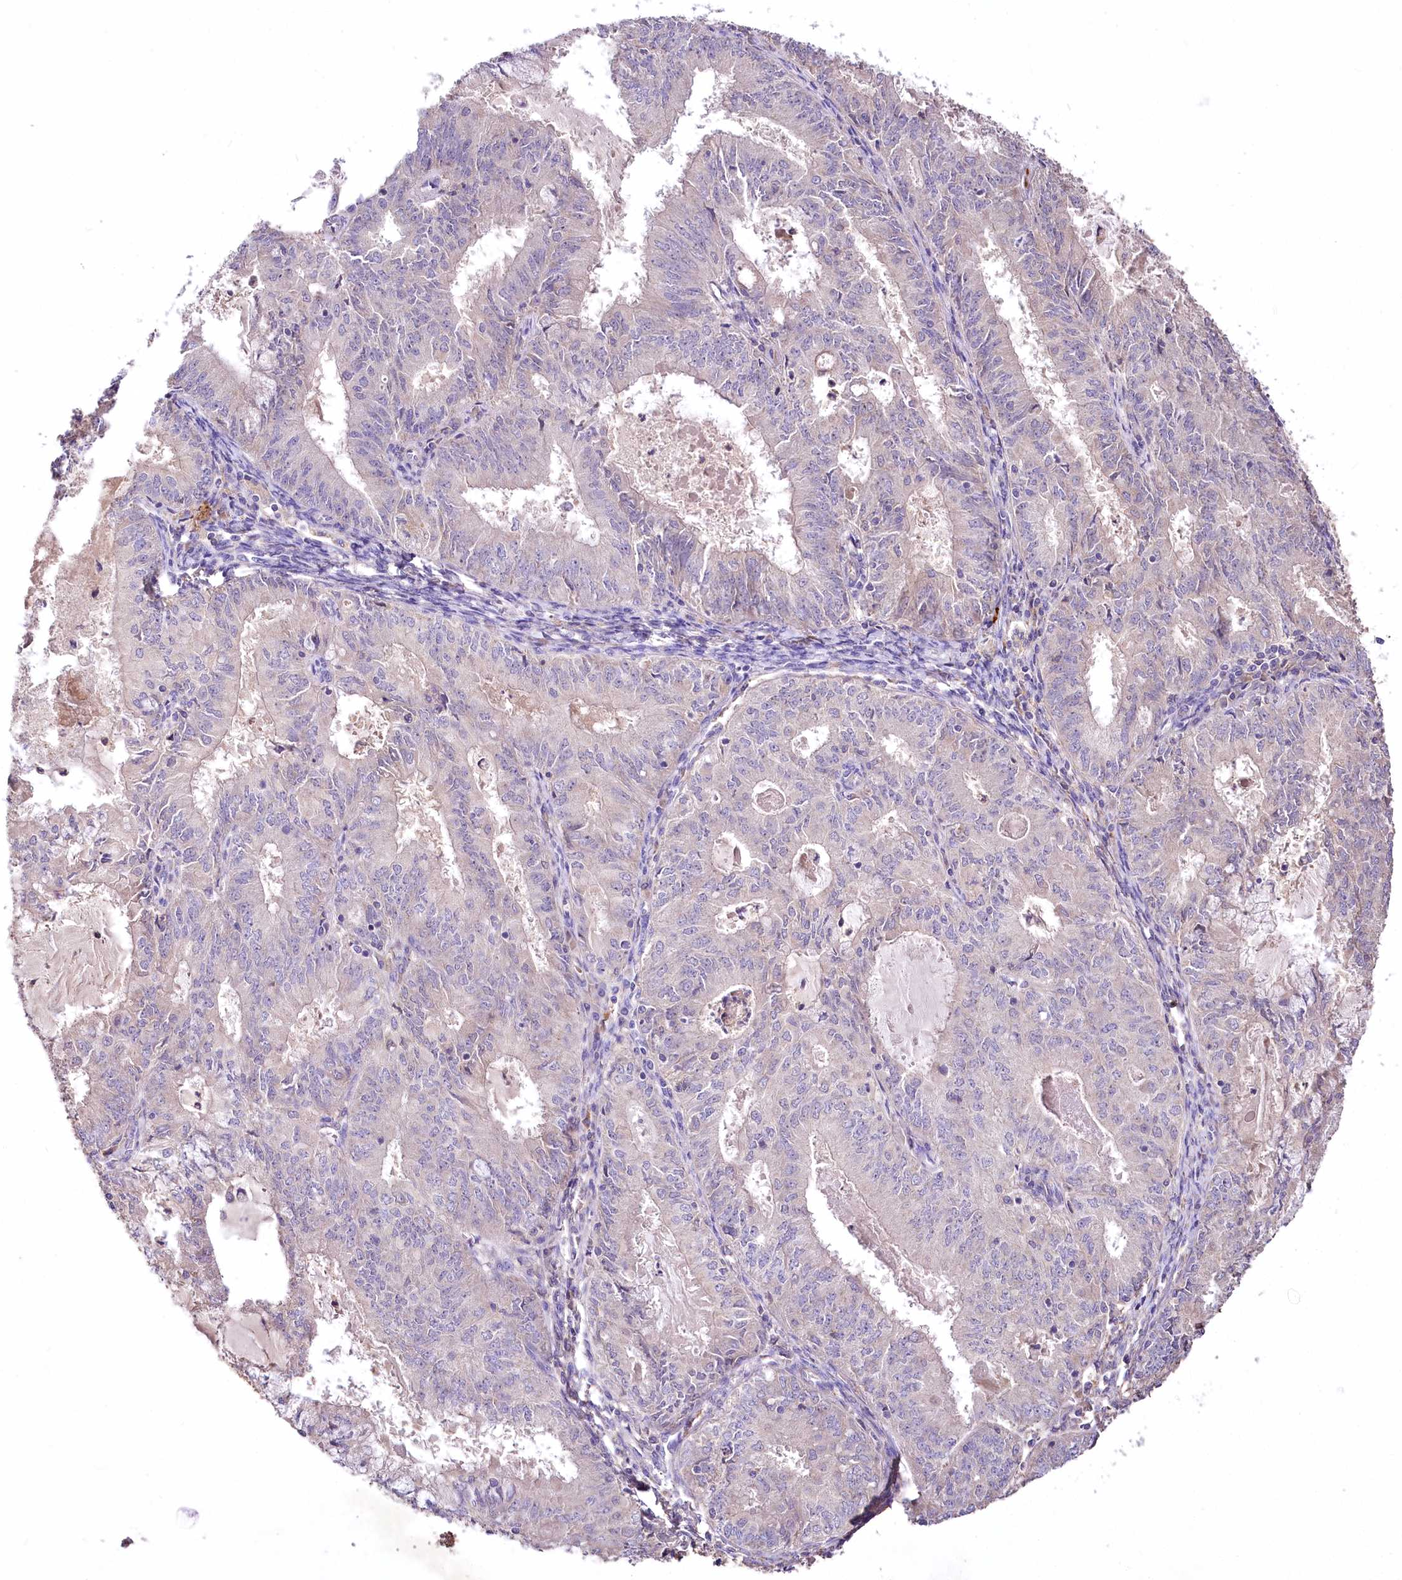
{"staining": {"intensity": "negative", "quantity": "none", "location": "none"}, "tissue": "endometrial cancer", "cell_type": "Tumor cells", "image_type": "cancer", "snomed": [{"axis": "morphology", "description": "Adenocarcinoma, NOS"}, {"axis": "topography", "description": "Endometrium"}], "caption": "This is an immunohistochemistry (IHC) image of human endometrial cancer (adenocarcinoma). There is no staining in tumor cells.", "gene": "PCYOX1L", "patient": {"sex": "female", "age": 57}}